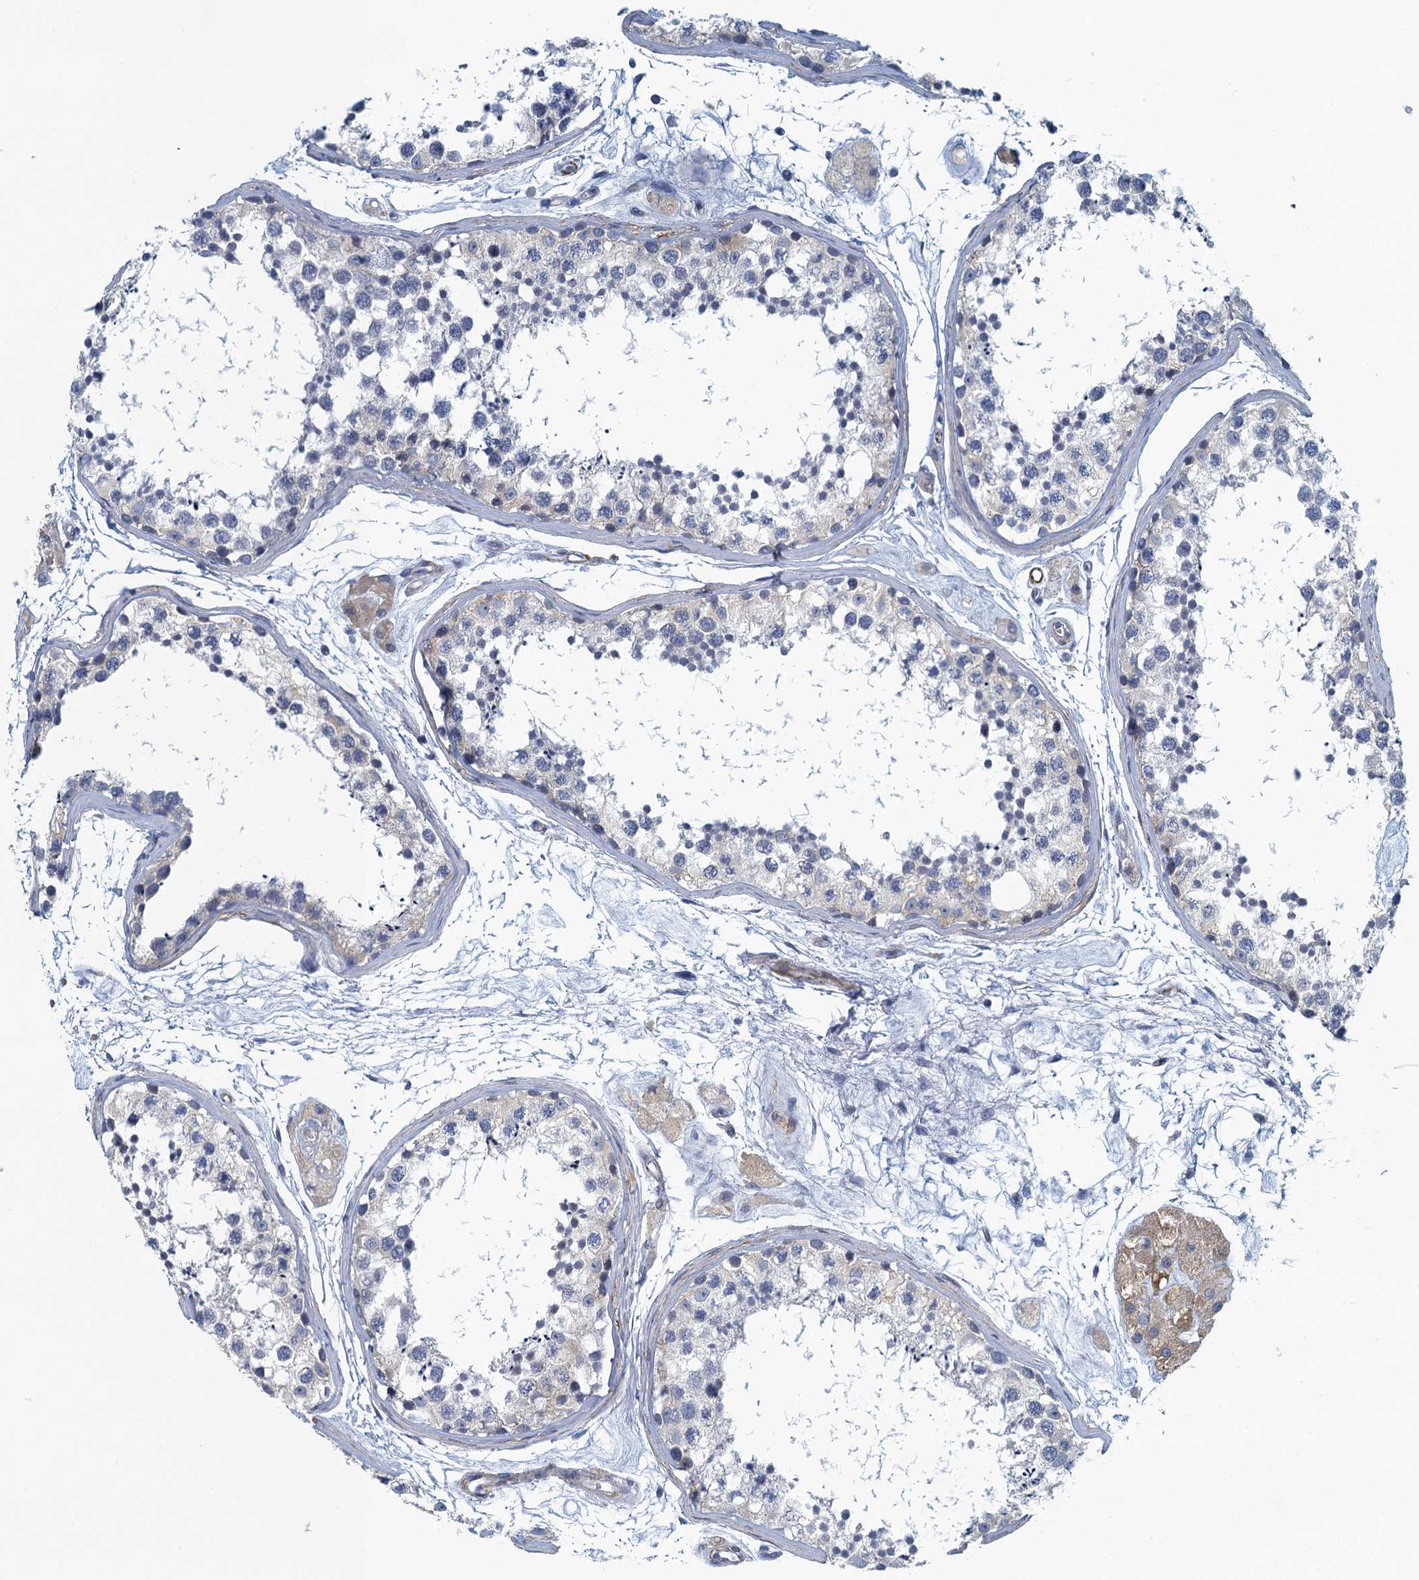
{"staining": {"intensity": "negative", "quantity": "none", "location": "none"}, "tissue": "testis", "cell_type": "Cells in seminiferous ducts", "image_type": "normal", "snomed": [{"axis": "morphology", "description": "Normal tissue, NOS"}, {"axis": "topography", "description": "Testis"}], "caption": "This is an immunohistochemistry (IHC) micrograph of normal testis. There is no expression in cells in seminiferous ducts.", "gene": "ALG2", "patient": {"sex": "male", "age": 56}}